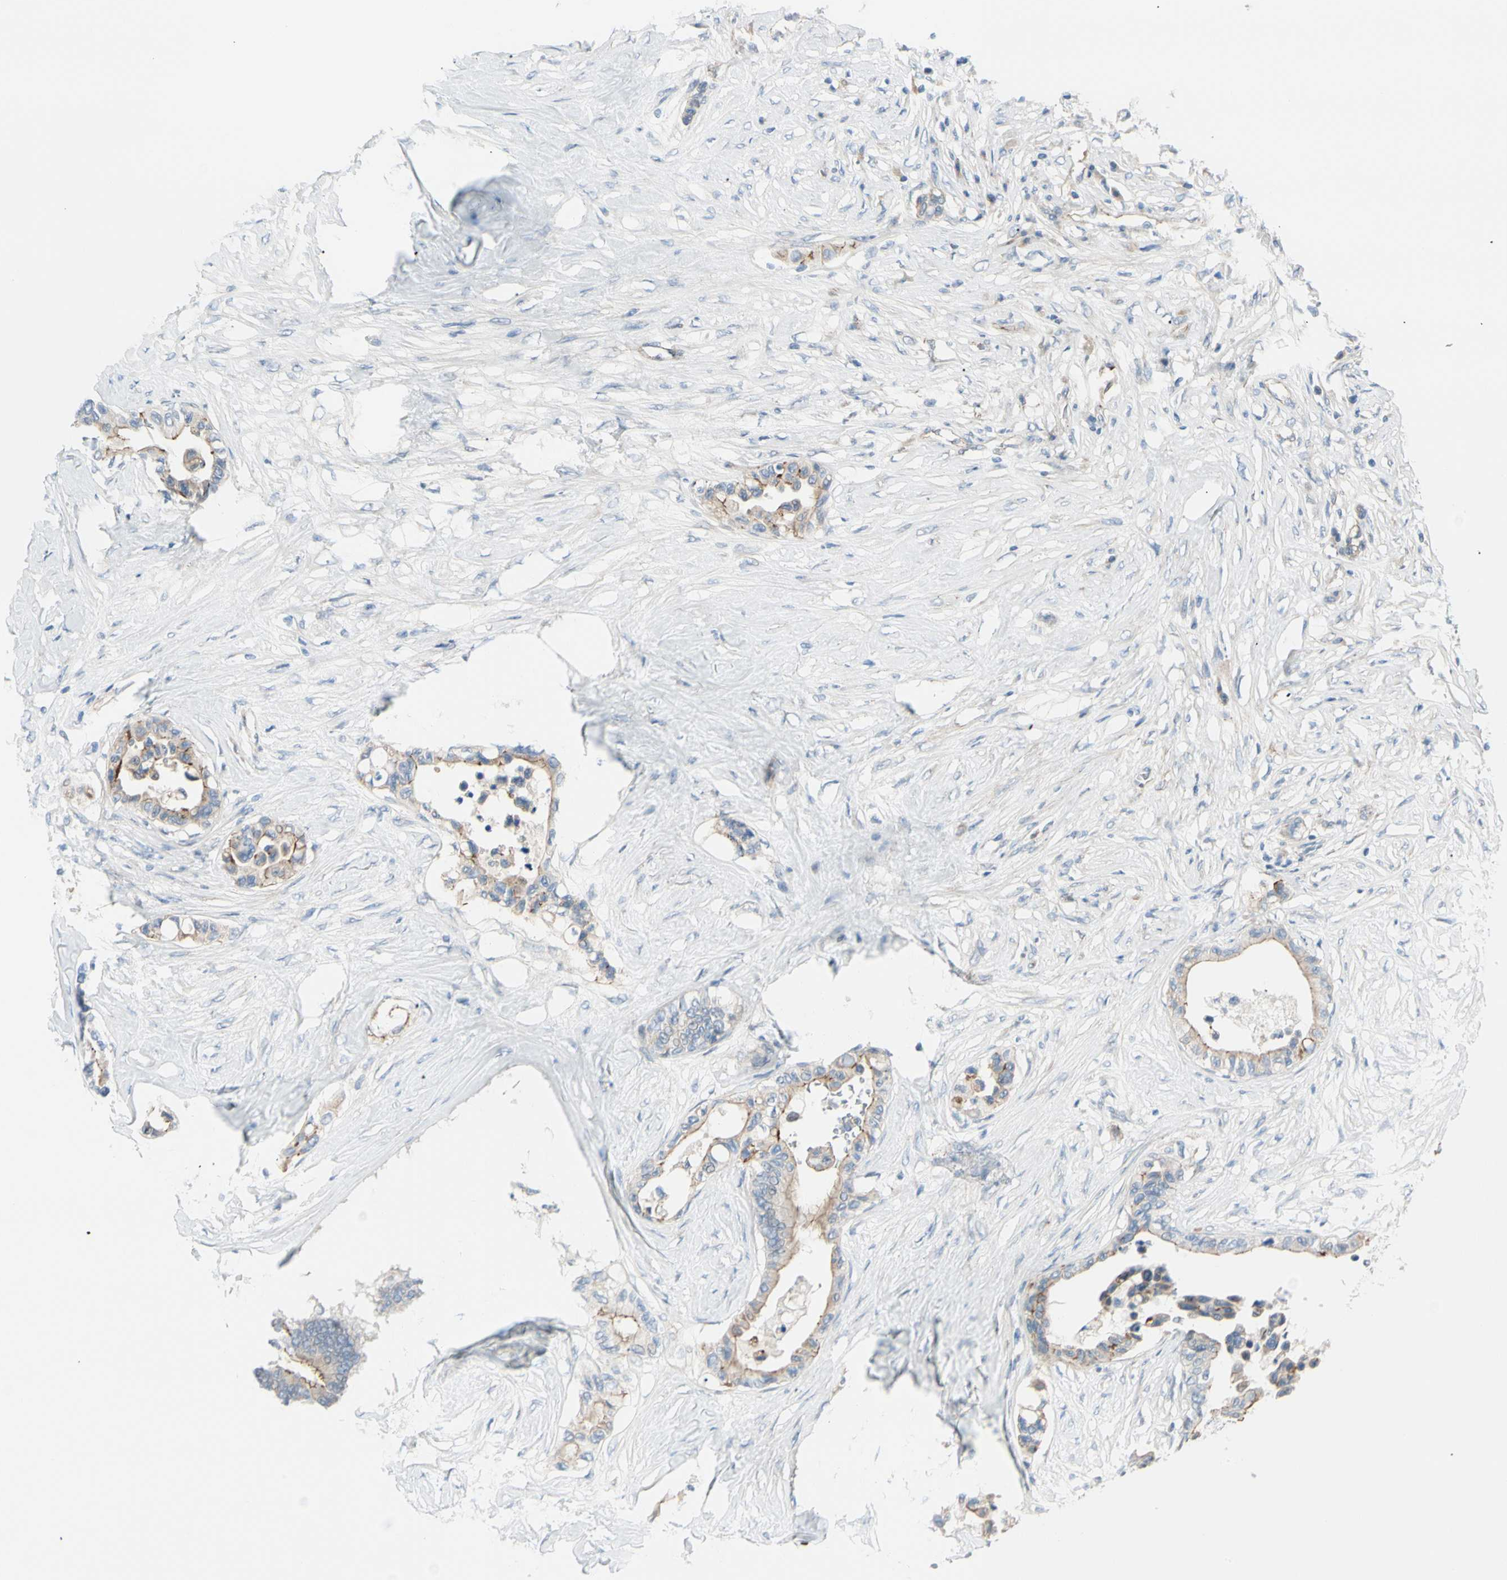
{"staining": {"intensity": "moderate", "quantity": "25%-75%", "location": "cytoplasmic/membranous"}, "tissue": "colorectal cancer", "cell_type": "Tumor cells", "image_type": "cancer", "snomed": [{"axis": "morphology", "description": "Normal tissue, NOS"}, {"axis": "morphology", "description": "Adenocarcinoma, NOS"}, {"axis": "topography", "description": "Colon"}], "caption": "Tumor cells show medium levels of moderate cytoplasmic/membranous expression in about 25%-75% of cells in colorectal cancer. The staining was performed using DAB (3,3'-diaminobenzidine) to visualize the protein expression in brown, while the nuclei were stained in blue with hematoxylin (Magnification: 20x).", "gene": "TJP1", "patient": {"sex": "male", "age": 82}}